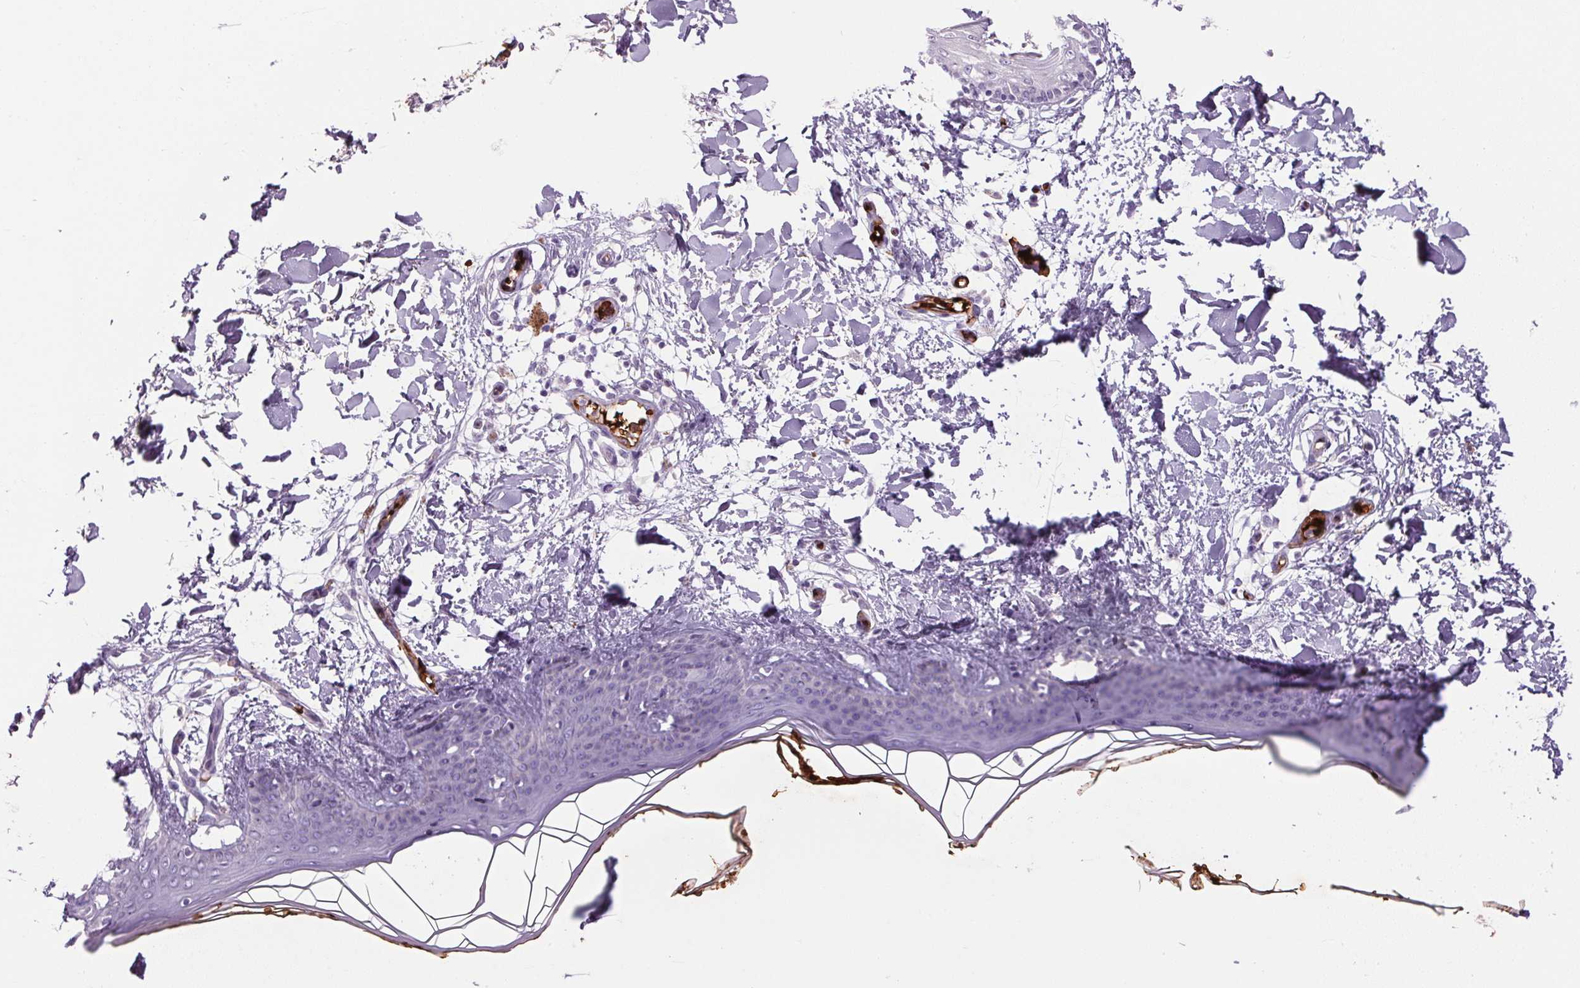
{"staining": {"intensity": "negative", "quantity": "none", "location": "none"}, "tissue": "skin", "cell_type": "Fibroblasts", "image_type": "normal", "snomed": [{"axis": "morphology", "description": "Normal tissue, NOS"}, {"axis": "topography", "description": "Skin"}], "caption": "An image of skin stained for a protein exhibits no brown staining in fibroblasts.", "gene": "HBQ1", "patient": {"sex": "female", "age": 34}}